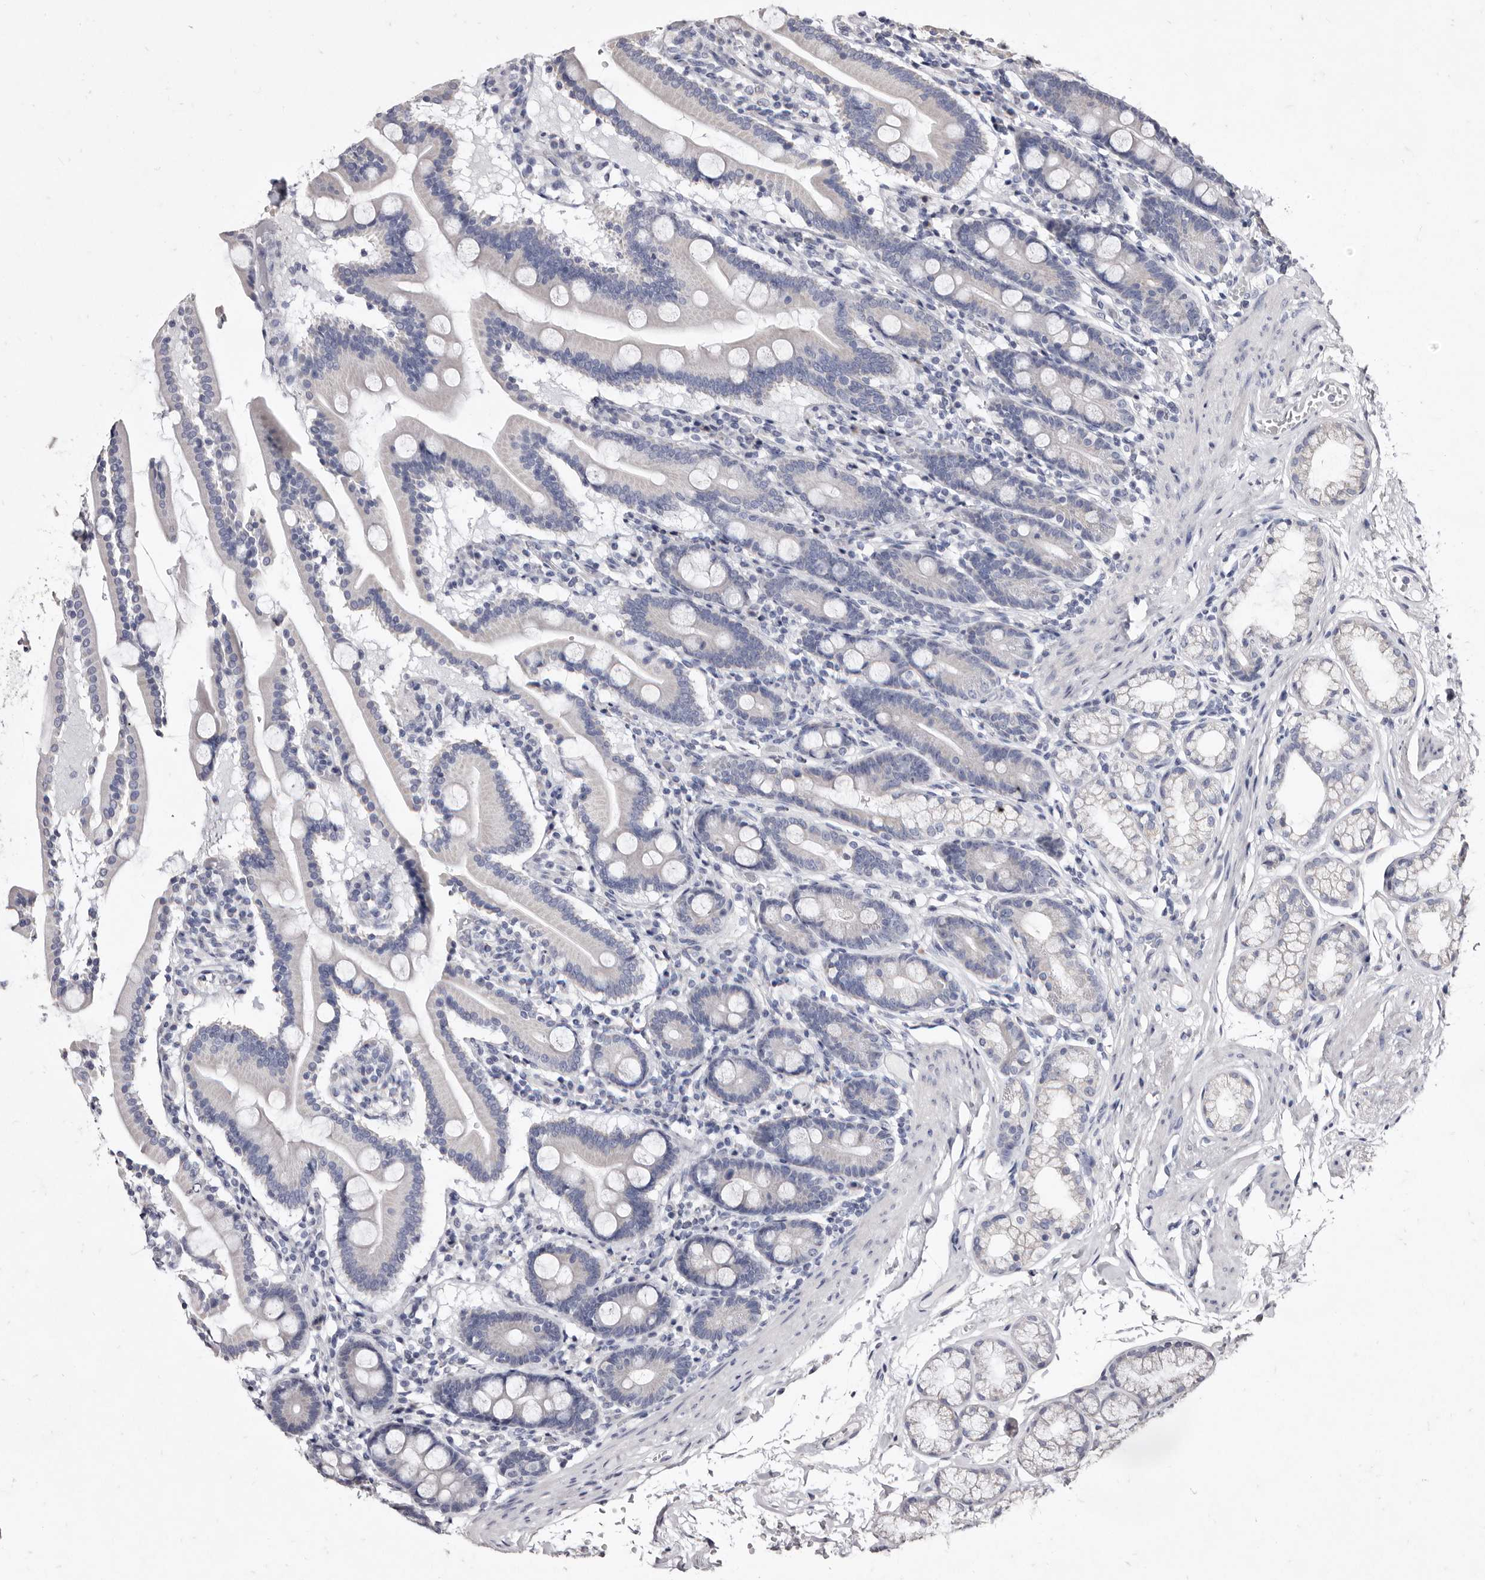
{"staining": {"intensity": "negative", "quantity": "none", "location": "none"}, "tissue": "duodenum", "cell_type": "Glandular cells", "image_type": "normal", "snomed": [{"axis": "morphology", "description": "Normal tissue, NOS"}, {"axis": "topography", "description": "Duodenum"}], "caption": "DAB (3,3'-diaminobenzidine) immunohistochemical staining of unremarkable duodenum displays no significant staining in glandular cells.", "gene": "CYP2E1", "patient": {"sex": "male", "age": 55}}